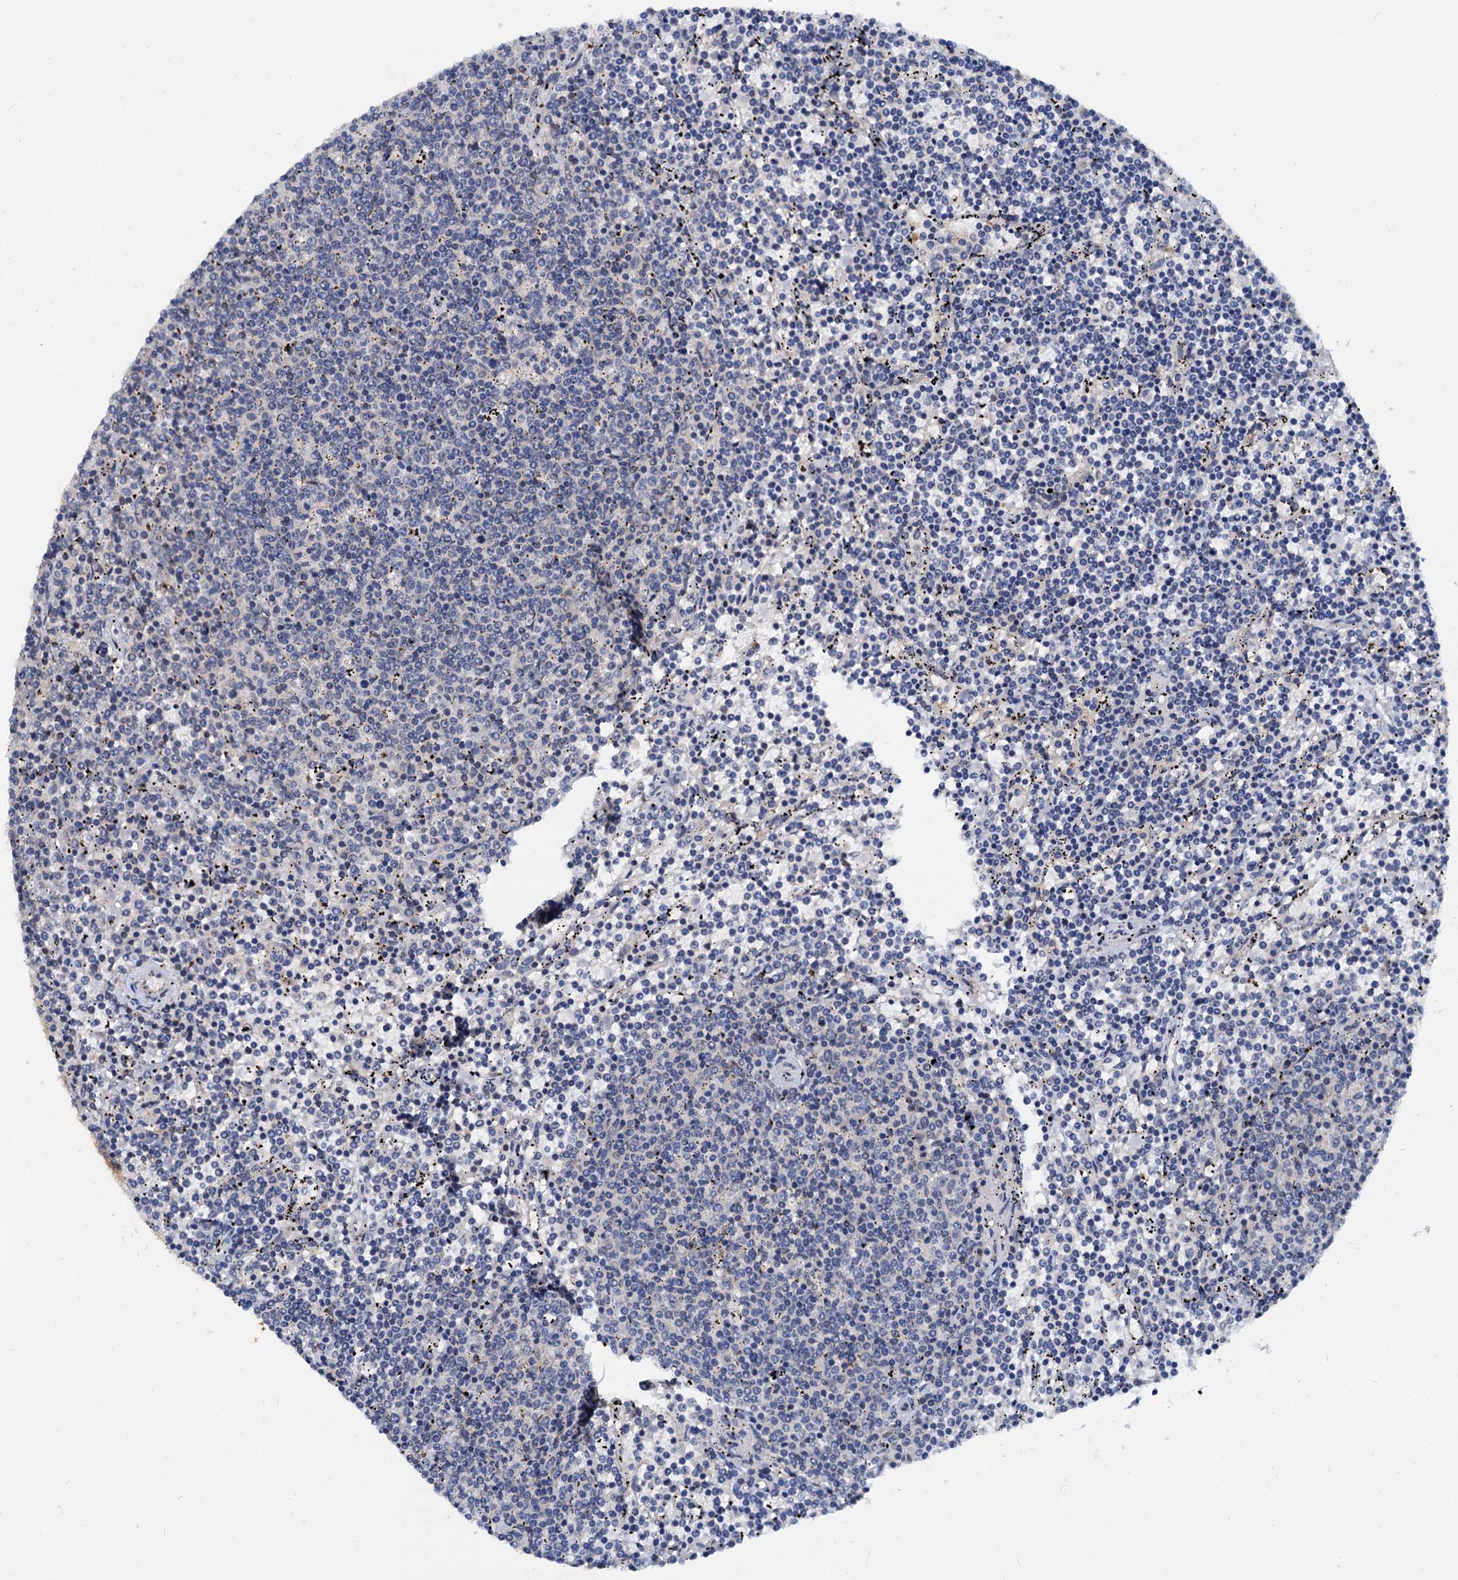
{"staining": {"intensity": "negative", "quantity": "none", "location": "none"}, "tissue": "lymphoma", "cell_type": "Tumor cells", "image_type": "cancer", "snomed": [{"axis": "morphology", "description": "Malignant lymphoma, non-Hodgkin's type, Low grade"}, {"axis": "topography", "description": "Spleen"}], "caption": "Immunohistochemical staining of malignant lymphoma, non-Hodgkin's type (low-grade) demonstrates no significant staining in tumor cells.", "gene": "PTGES3", "patient": {"sex": "female", "age": 50}}